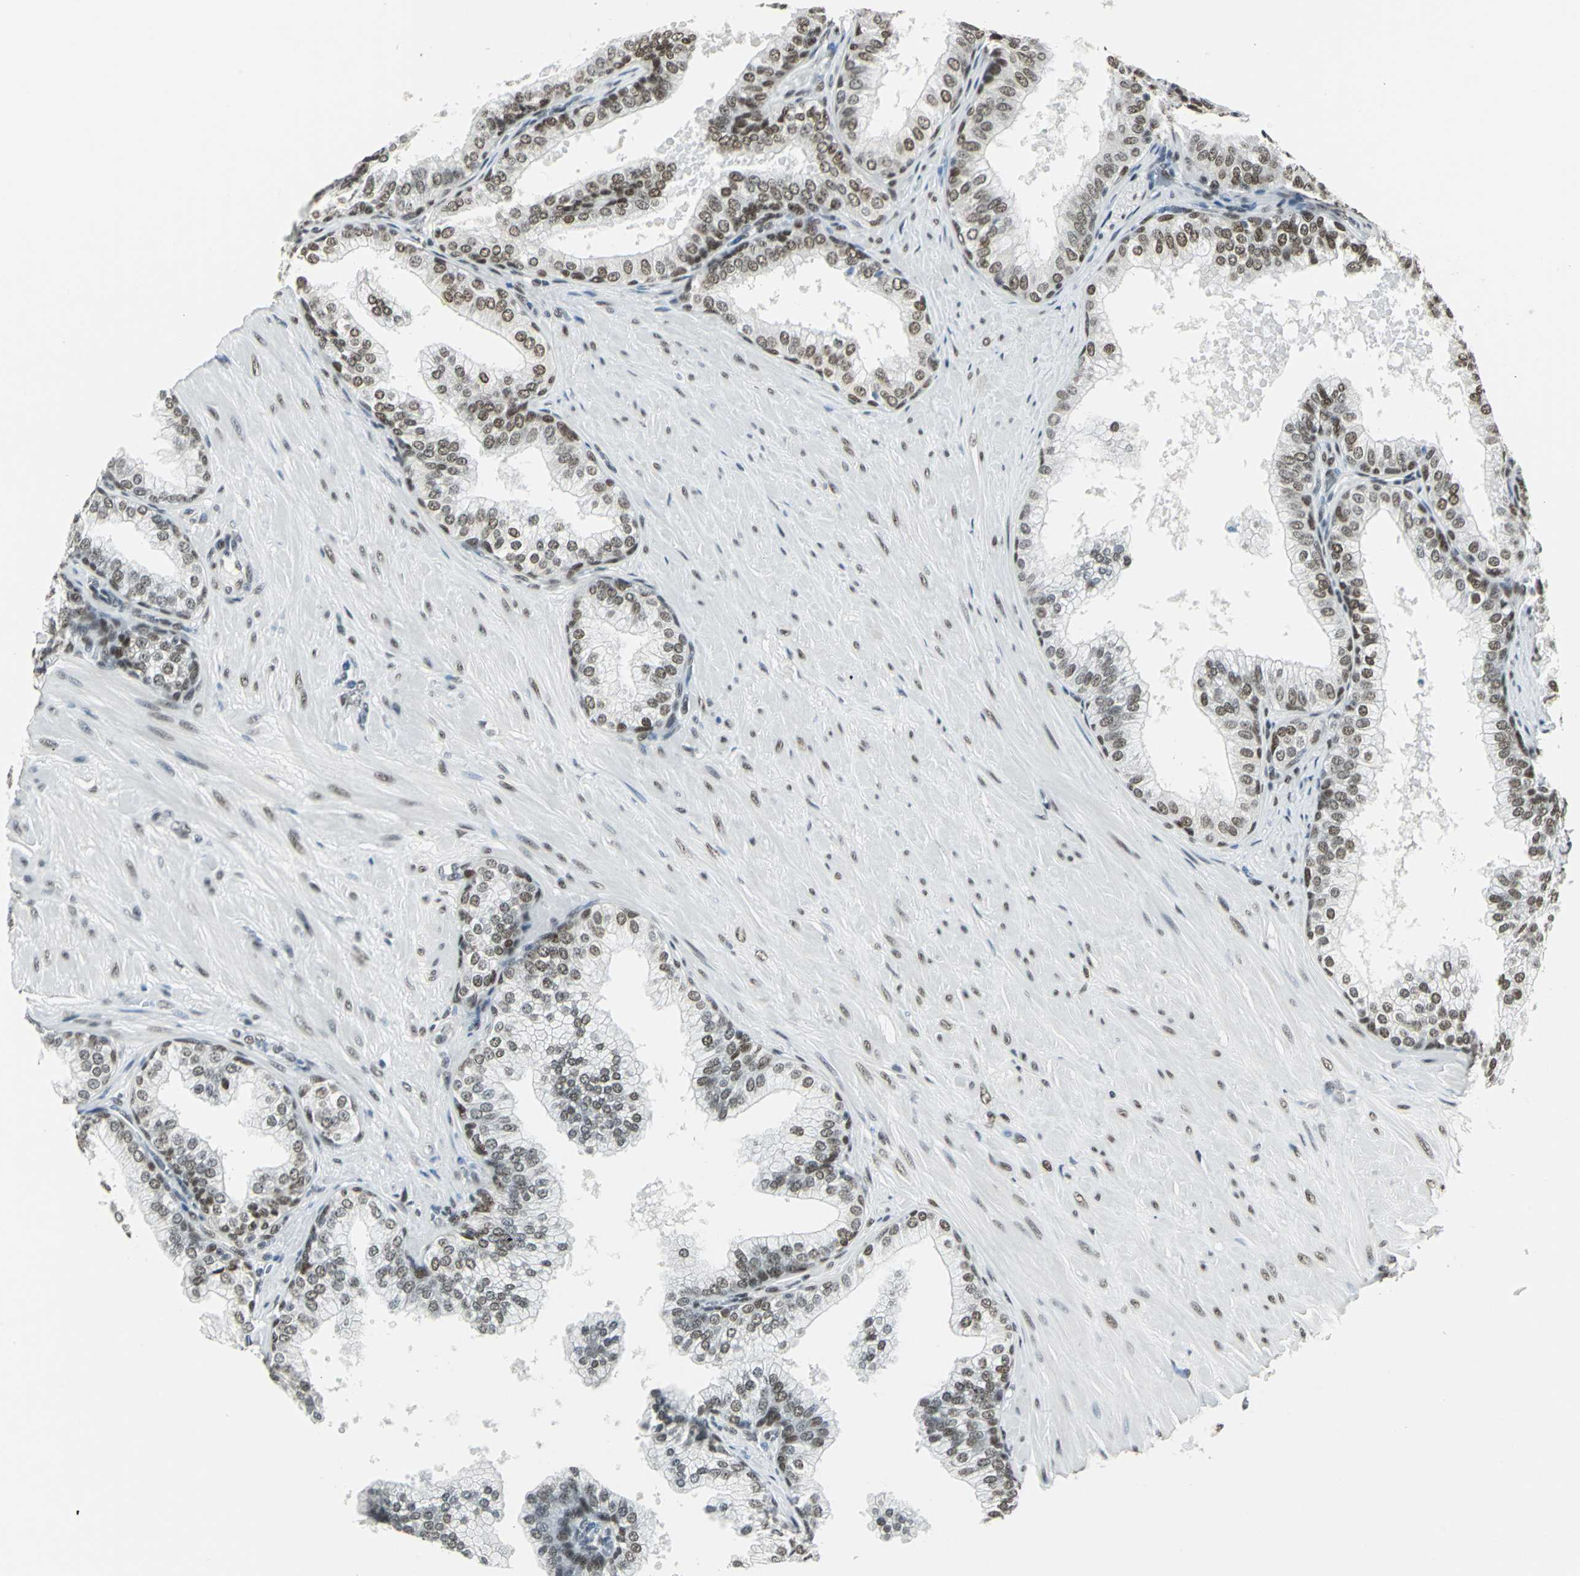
{"staining": {"intensity": "moderate", "quantity": ">75%", "location": "nuclear"}, "tissue": "prostate", "cell_type": "Glandular cells", "image_type": "normal", "snomed": [{"axis": "morphology", "description": "Normal tissue, NOS"}, {"axis": "topography", "description": "Prostate"}], "caption": "Approximately >75% of glandular cells in unremarkable human prostate show moderate nuclear protein expression as visualized by brown immunohistochemical staining.", "gene": "ADNP", "patient": {"sex": "male", "age": 60}}